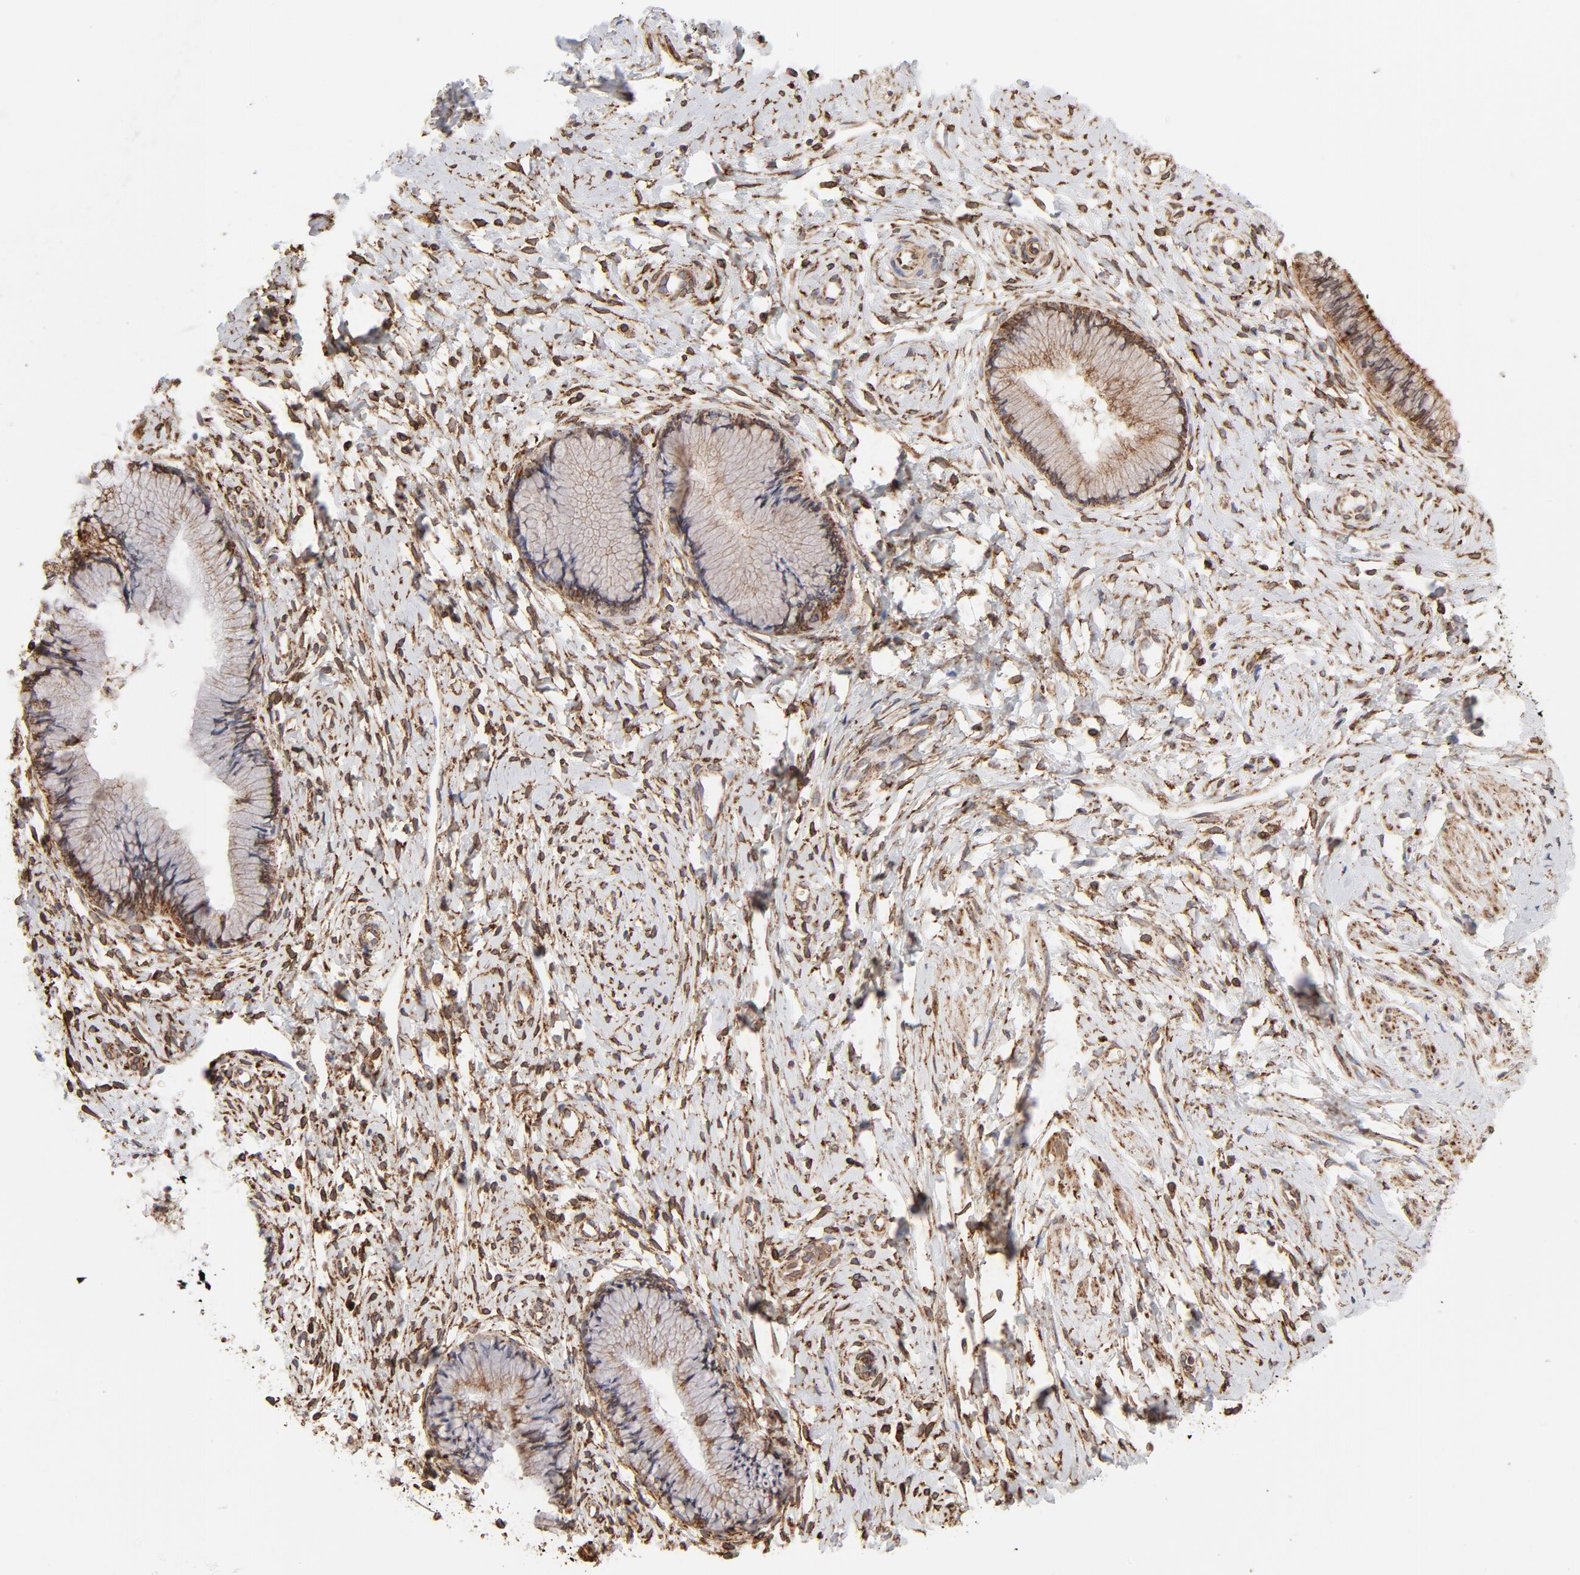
{"staining": {"intensity": "strong", "quantity": ">75%", "location": "cytoplasmic/membranous"}, "tissue": "cervix", "cell_type": "Glandular cells", "image_type": "normal", "snomed": [{"axis": "morphology", "description": "Normal tissue, NOS"}, {"axis": "topography", "description": "Cervix"}], "caption": "Immunohistochemistry micrograph of unremarkable cervix: cervix stained using IHC reveals high levels of strong protein expression localized specifically in the cytoplasmic/membranous of glandular cells, appearing as a cytoplasmic/membranous brown color.", "gene": "CANX", "patient": {"sex": "female", "age": 46}}